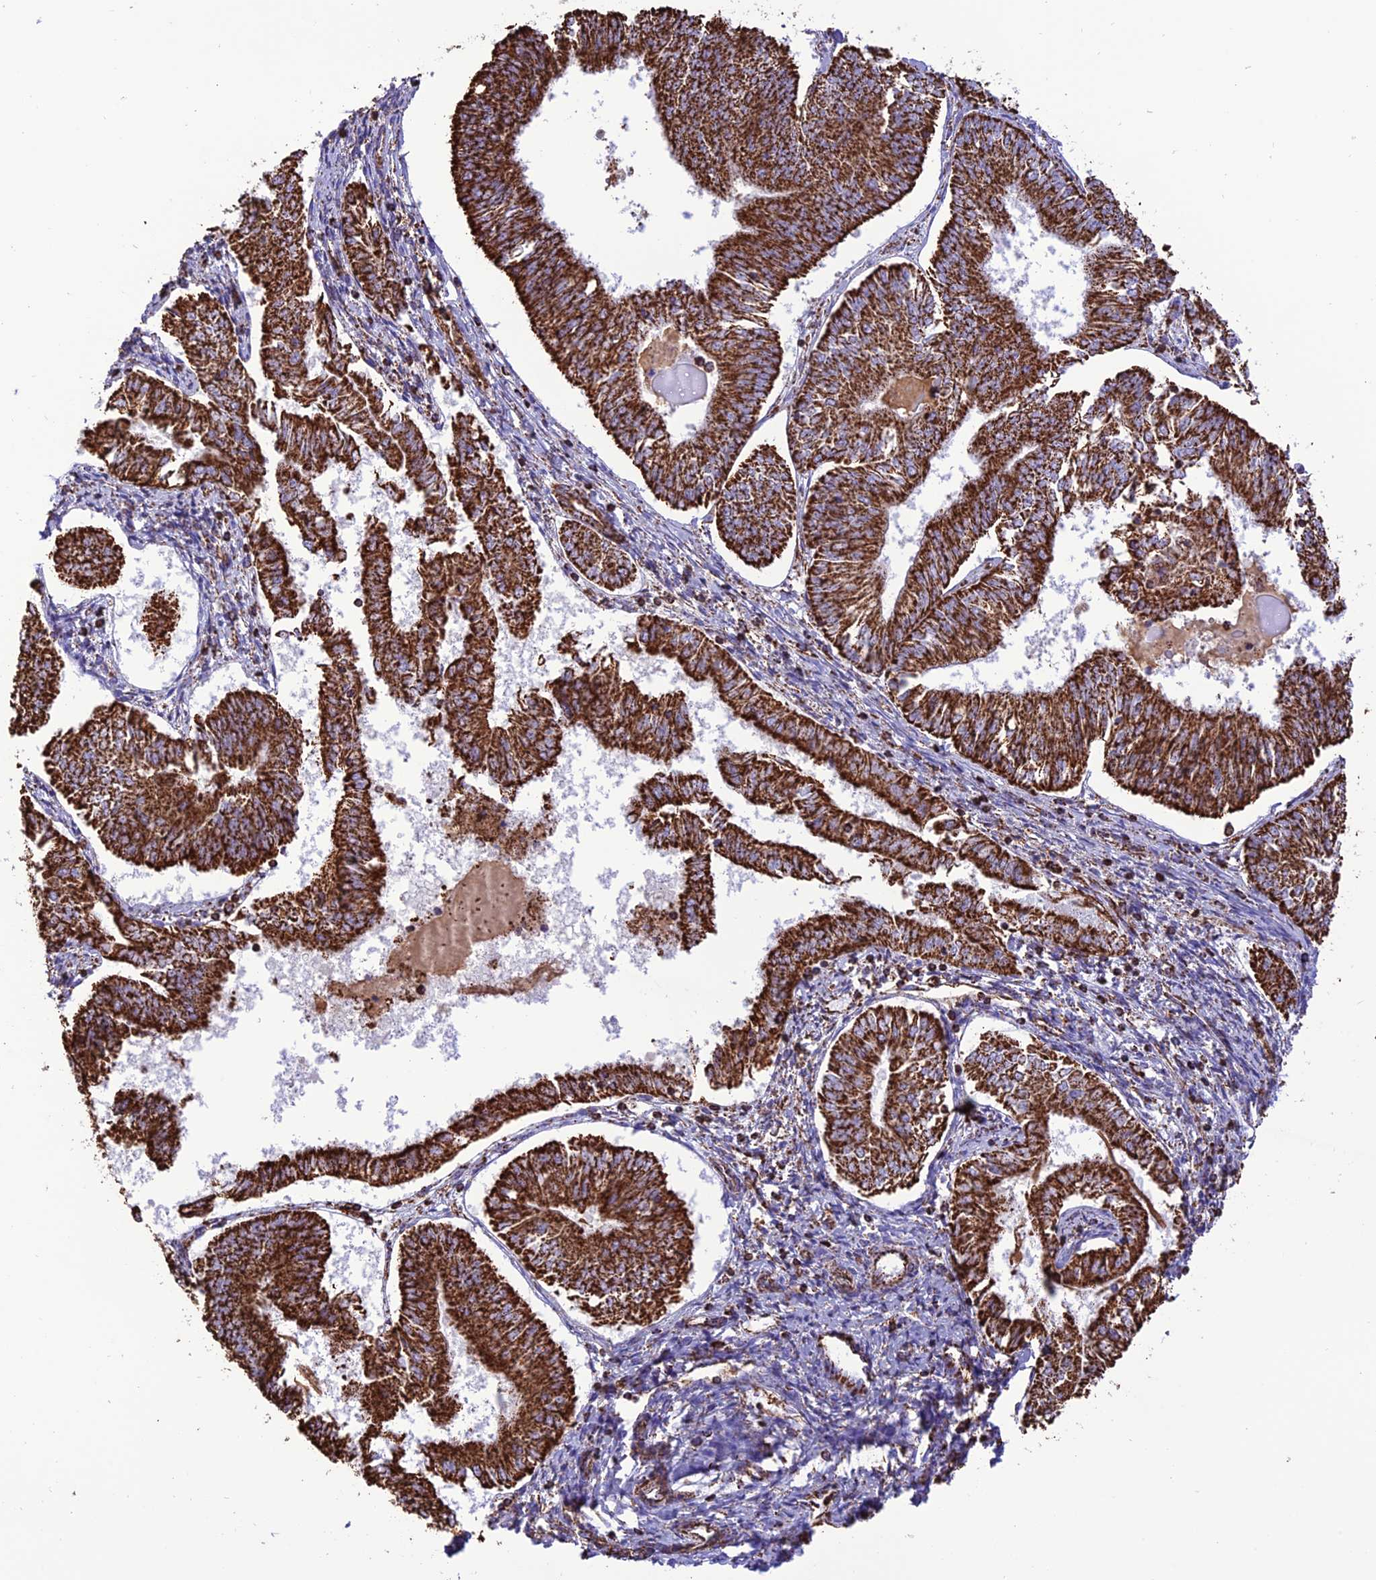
{"staining": {"intensity": "strong", "quantity": ">75%", "location": "cytoplasmic/membranous"}, "tissue": "endometrial cancer", "cell_type": "Tumor cells", "image_type": "cancer", "snomed": [{"axis": "morphology", "description": "Adenocarcinoma, NOS"}, {"axis": "topography", "description": "Endometrium"}], "caption": "An image of human endometrial adenocarcinoma stained for a protein displays strong cytoplasmic/membranous brown staining in tumor cells.", "gene": "NDUFAF1", "patient": {"sex": "female", "age": 58}}